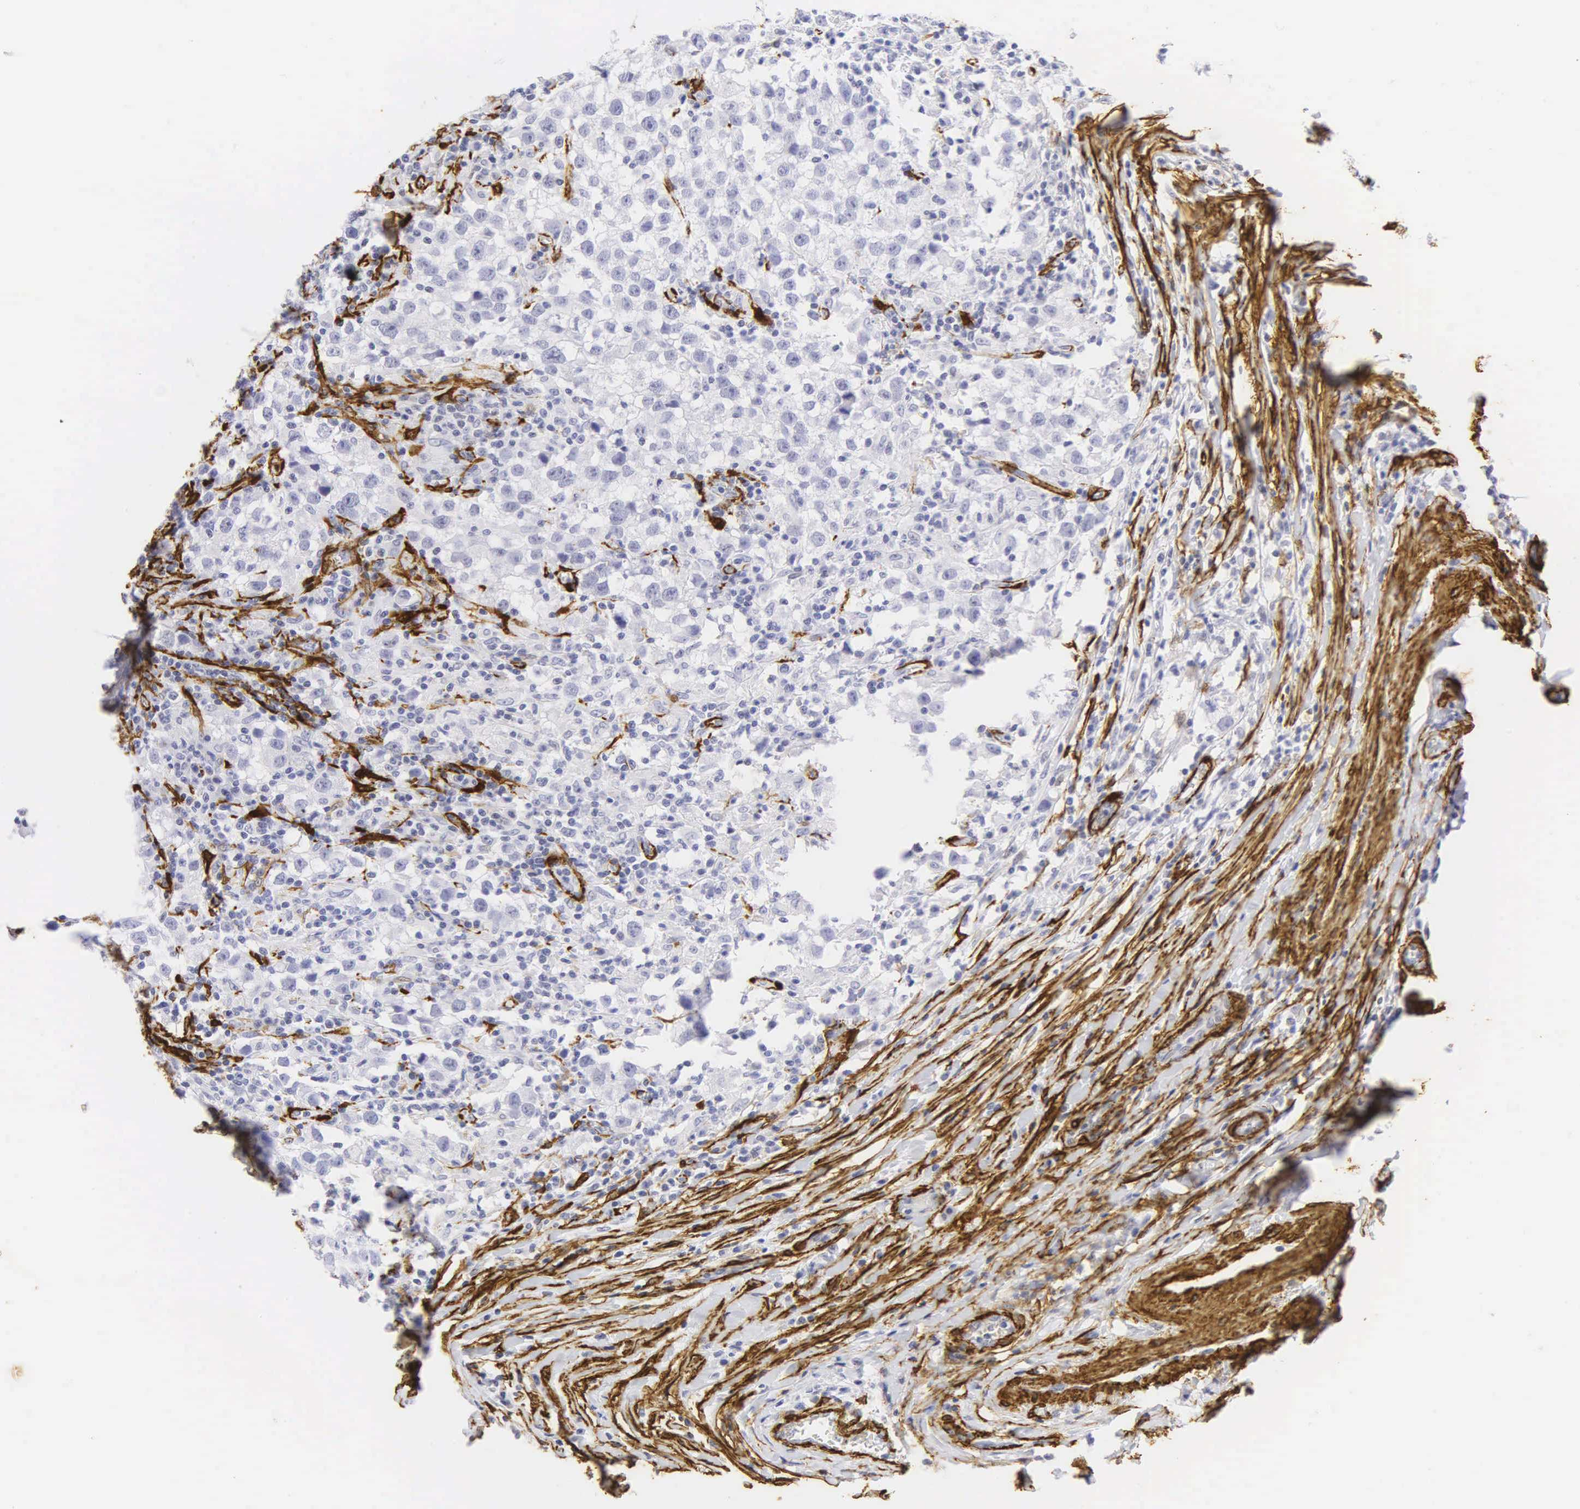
{"staining": {"intensity": "negative", "quantity": "none", "location": "none"}, "tissue": "testis cancer", "cell_type": "Tumor cells", "image_type": "cancer", "snomed": [{"axis": "morphology", "description": "Seminoma, NOS"}, {"axis": "topography", "description": "Testis"}], "caption": "Immunohistochemical staining of human seminoma (testis) shows no significant positivity in tumor cells. (Stains: DAB (3,3'-diaminobenzidine) immunohistochemistry with hematoxylin counter stain, Microscopy: brightfield microscopy at high magnification).", "gene": "ACTA2", "patient": {"sex": "male", "age": 24}}